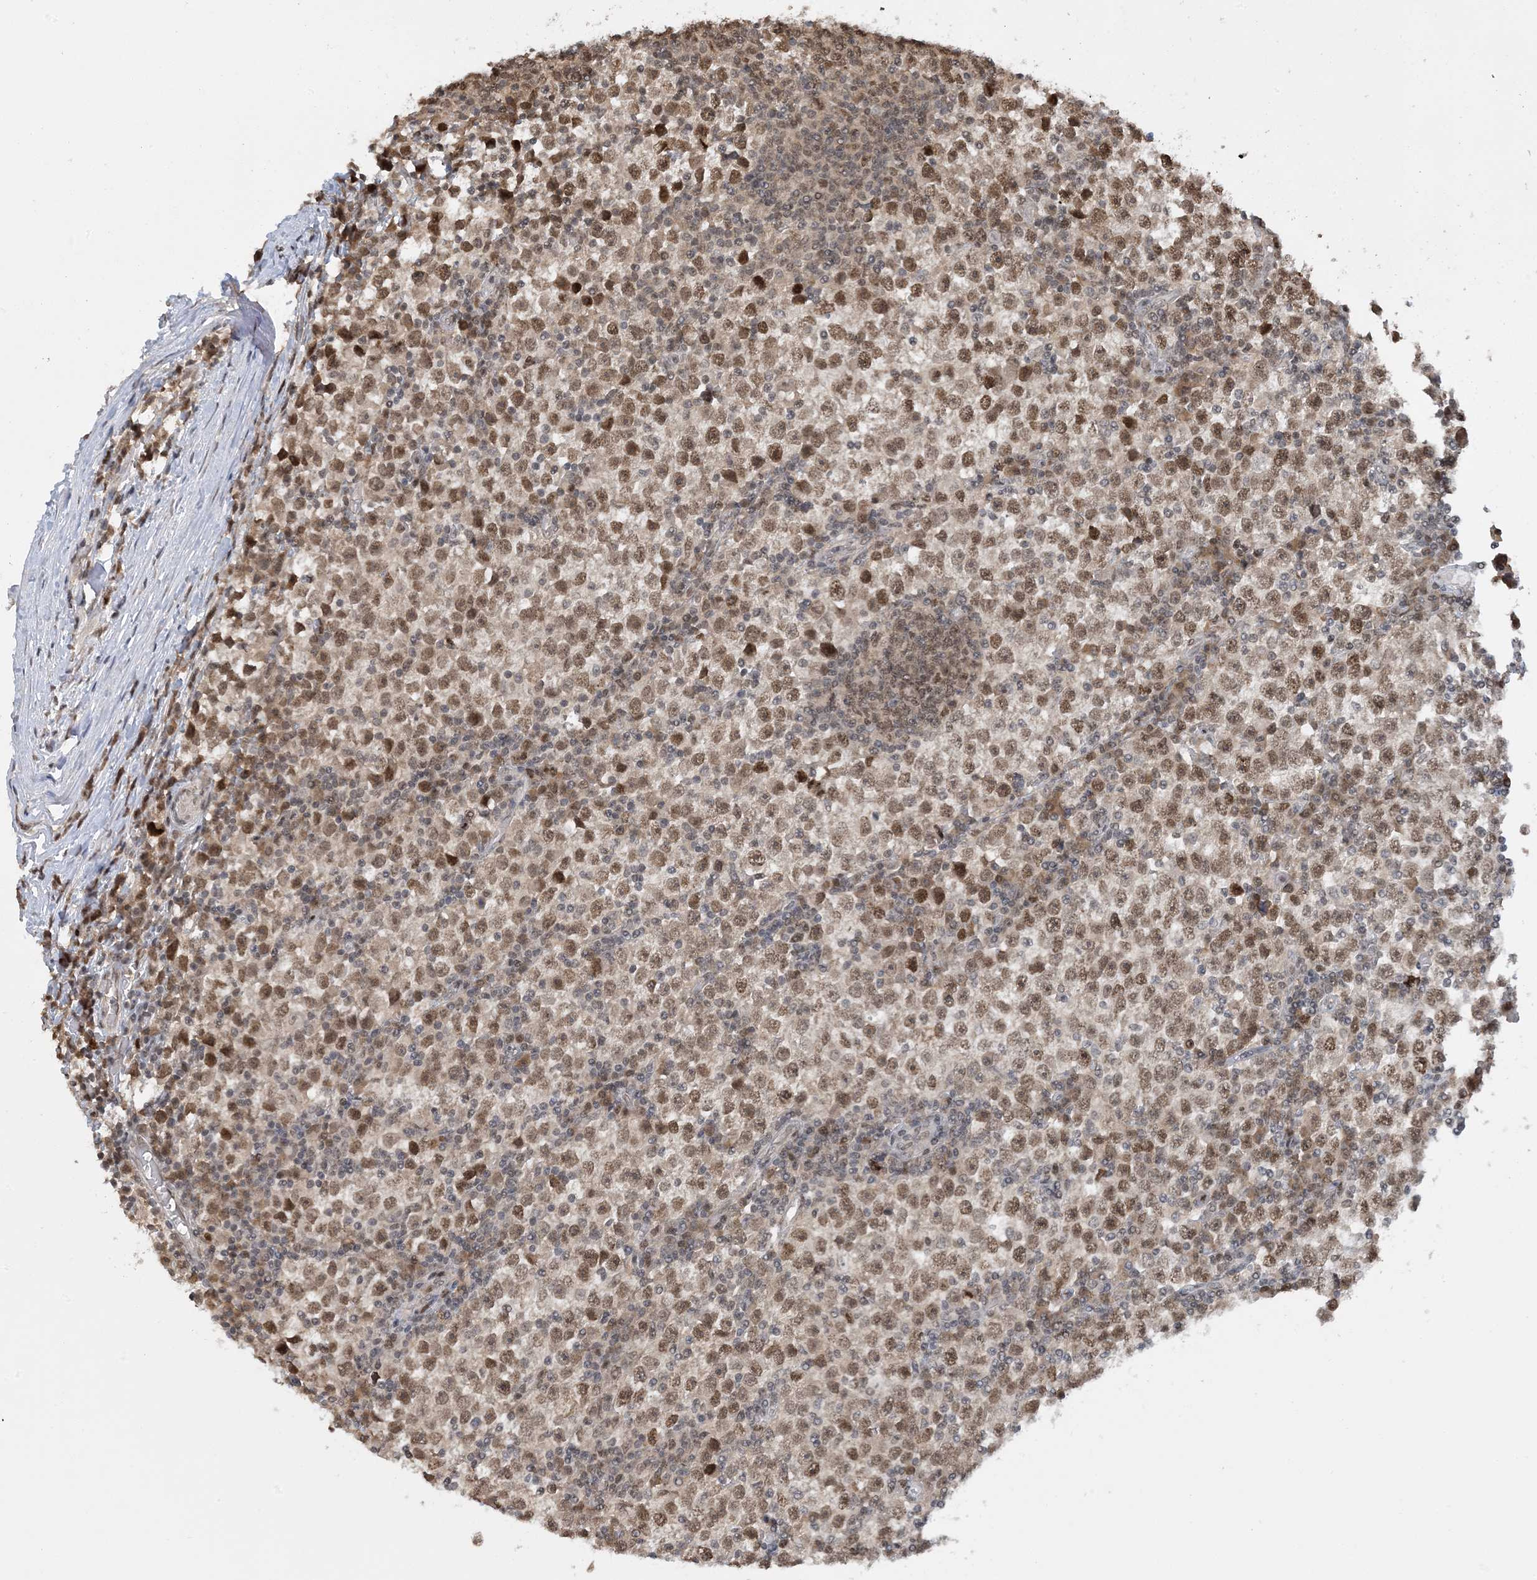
{"staining": {"intensity": "moderate", "quantity": ">75%", "location": "nuclear"}, "tissue": "testis cancer", "cell_type": "Tumor cells", "image_type": "cancer", "snomed": [{"axis": "morphology", "description": "Seminoma, NOS"}, {"axis": "topography", "description": "Testis"}], "caption": "This is a photomicrograph of immunohistochemistry (IHC) staining of testis cancer (seminoma), which shows moderate expression in the nuclear of tumor cells.", "gene": "ACYP2", "patient": {"sex": "male", "age": 65}}